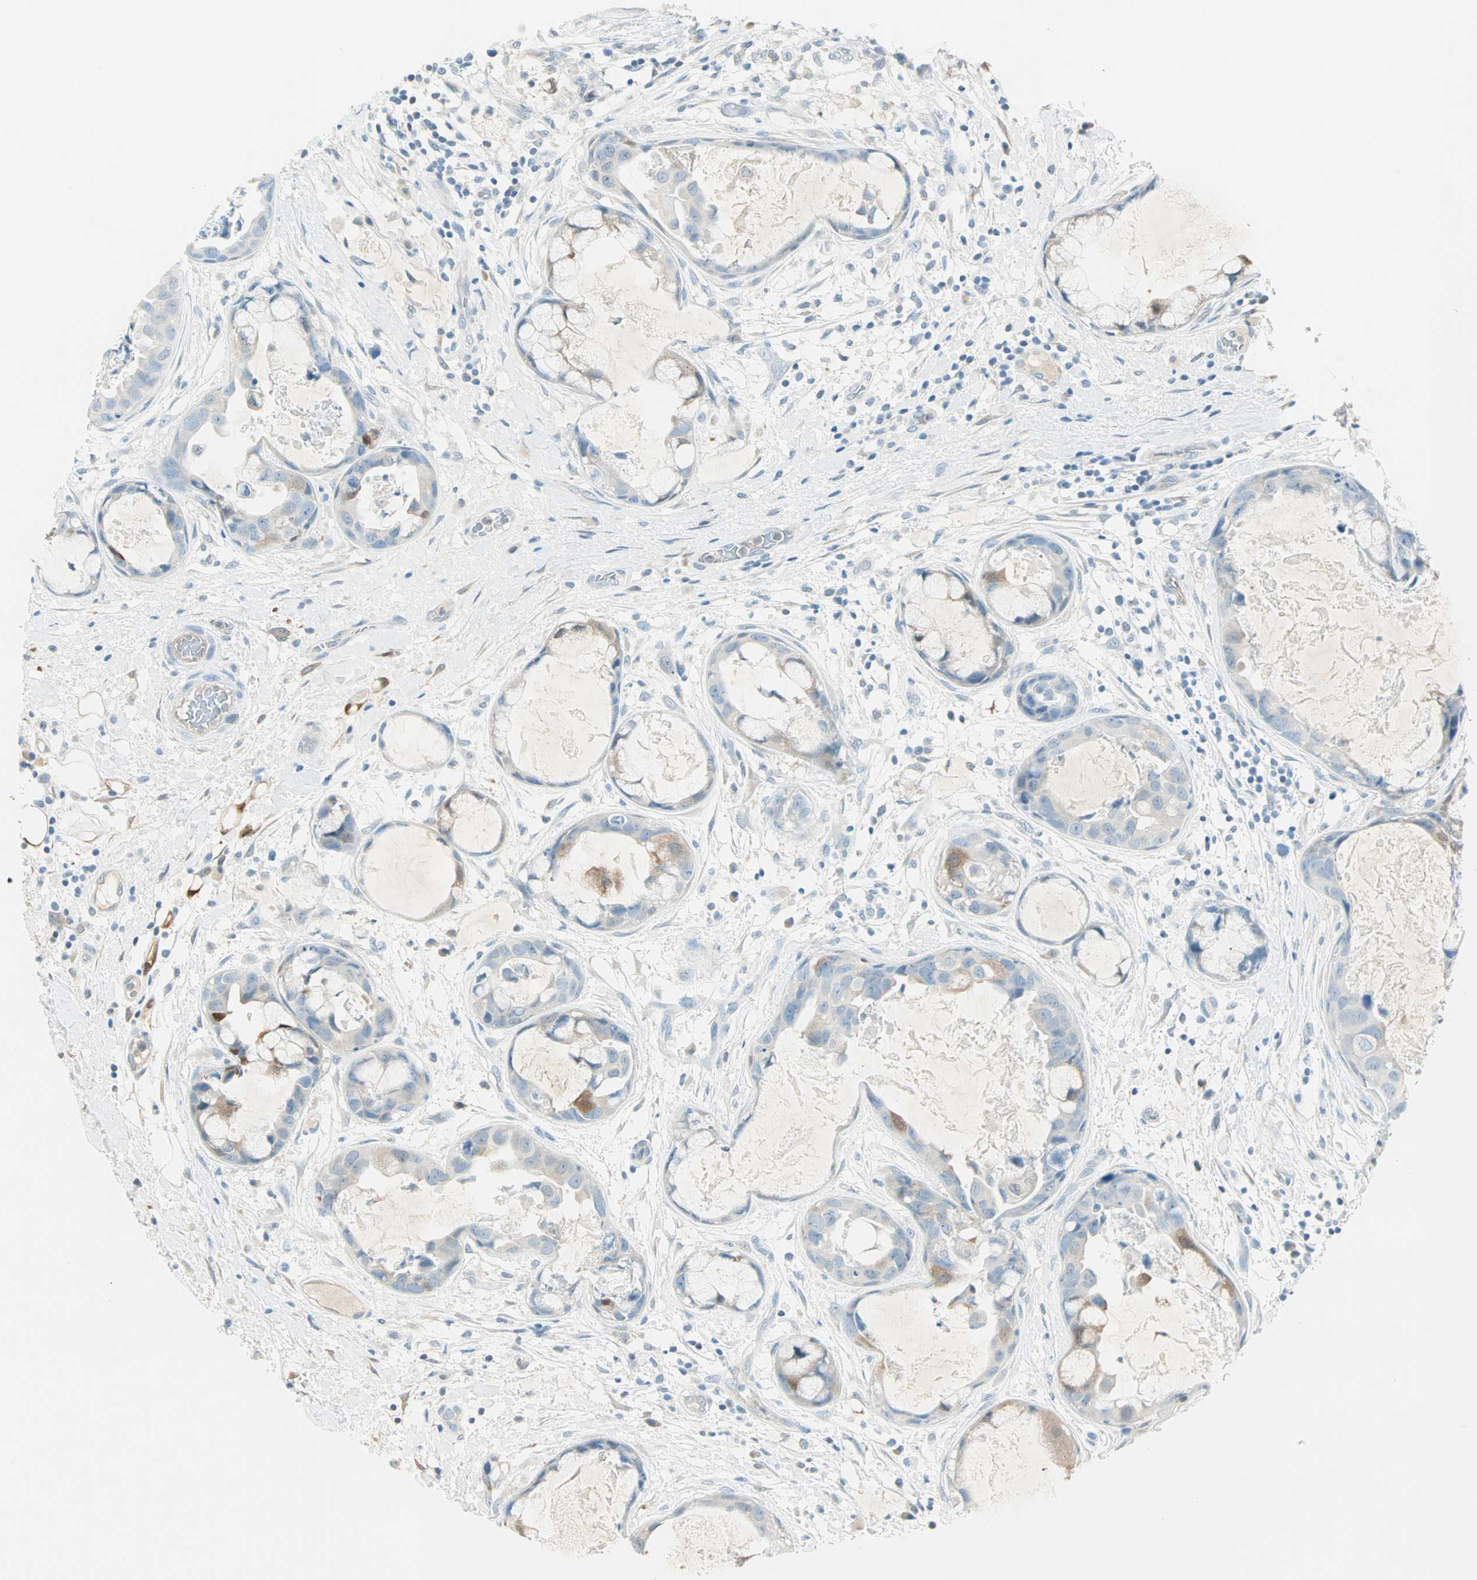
{"staining": {"intensity": "moderate", "quantity": "25%-75%", "location": "cytoplasmic/membranous"}, "tissue": "breast cancer", "cell_type": "Tumor cells", "image_type": "cancer", "snomed": [{"axis": "morphology", "description": "Duct carcinoma"}, {"axis": "topography", "description": "Breast"}], "caption": "Infiltrating ductal carcinoma (breast) stained with a protein marker displays moderate staining in tumor cells.", "gene": "S100A1", "patient": {"sex": "female", "age": 40}}